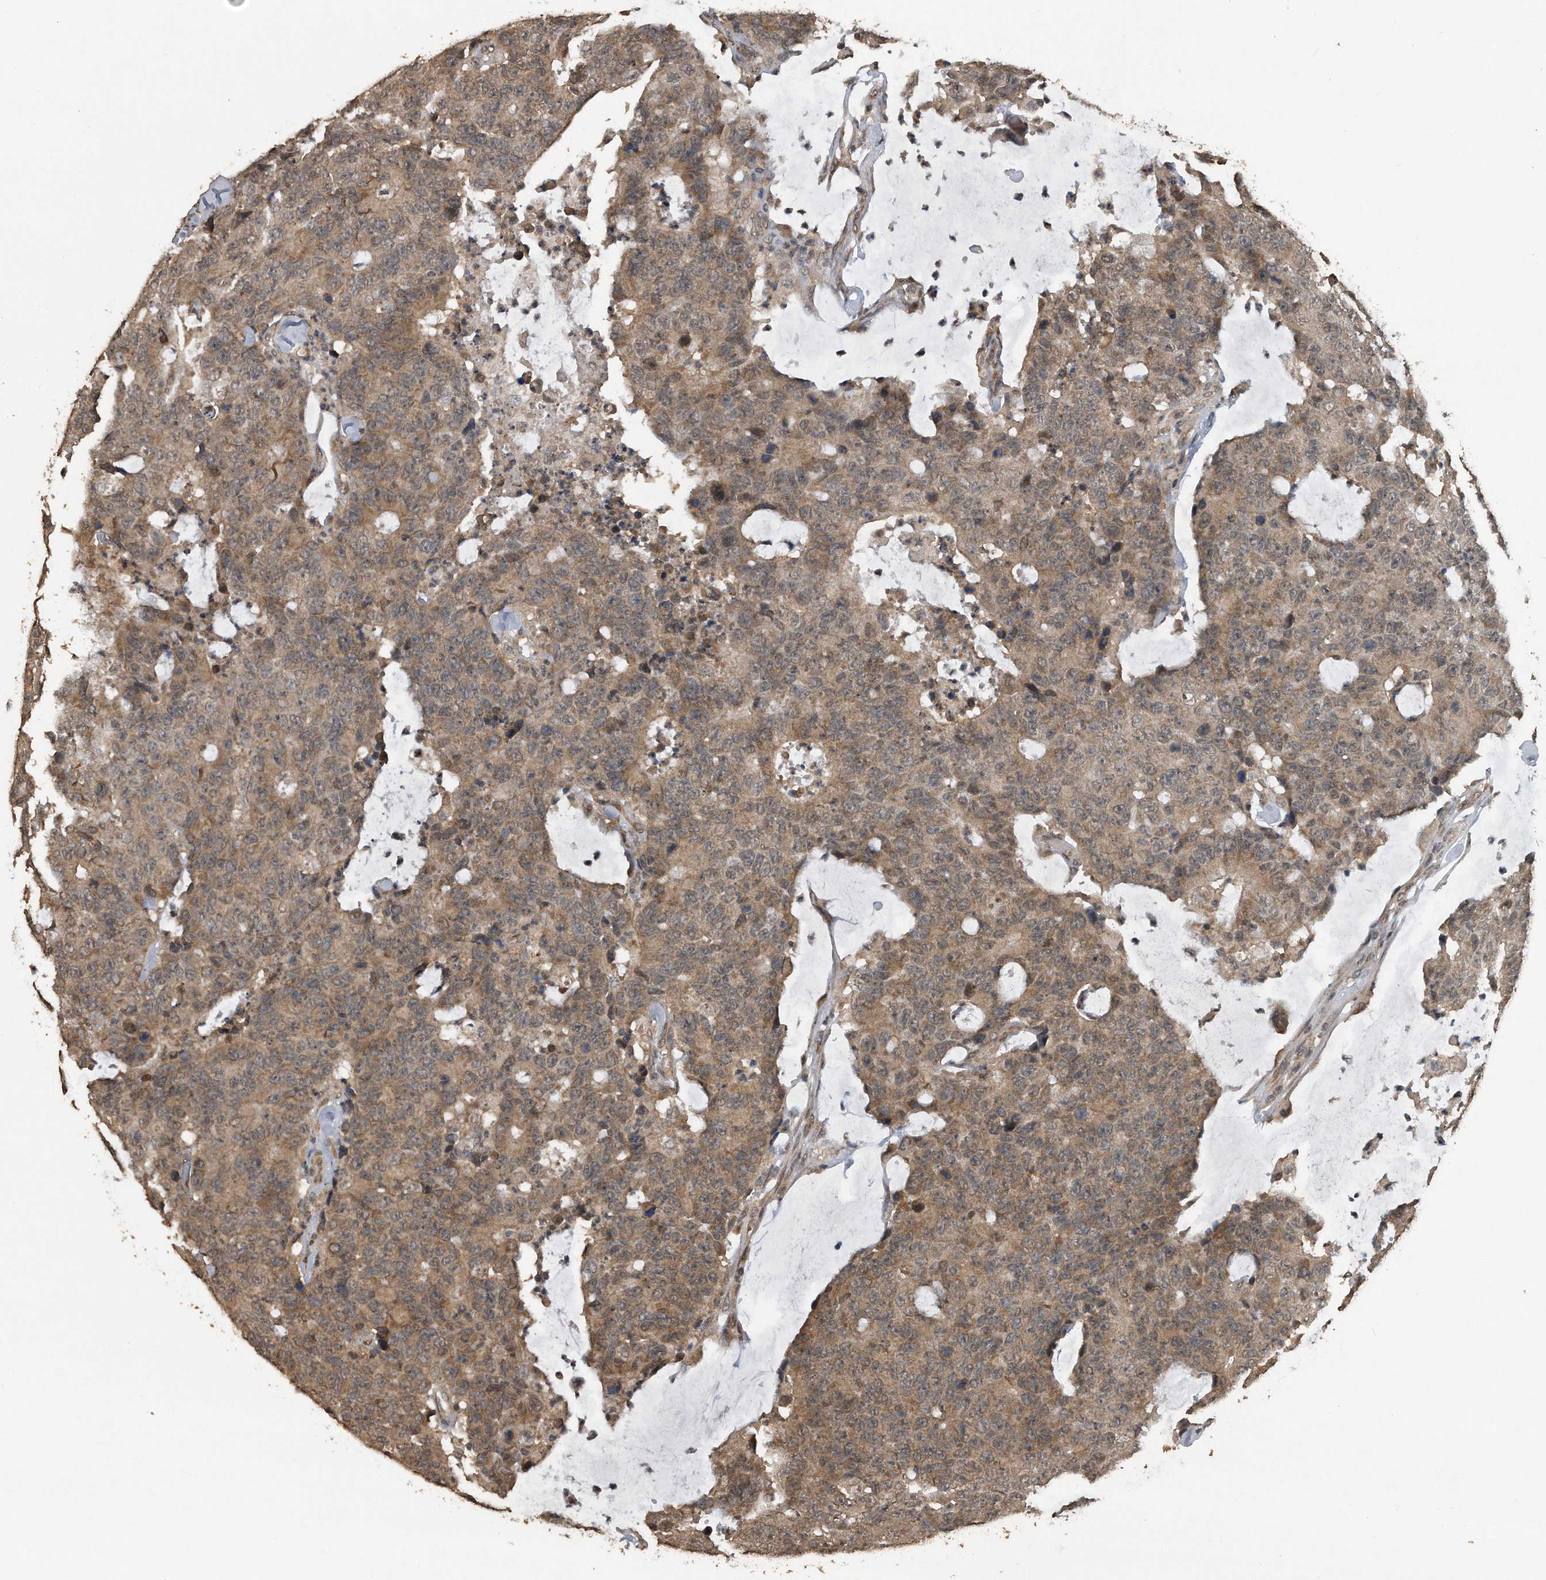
{"staining": {"intensity": "moderate", "quantity": ">75%", "location": "cytoplasmic/membranous"}, "tissue": "colorectal cancer", "cell_type": "Tumor cells", "image_type": "cancer", "snomed": [{"axis": "morphology", "description": "Adenocarcinoma, NOS"}, {"axis": "topography", "description": "Colon"}], "caption": "Immunohistochemical staining of human colorectal cancer exhibits moderate cytoplasmic/membranous protein staining in about >75% of tumor cells.", "gene": "CRYZL1", "patient": {"sex": "female", "age": 86}}